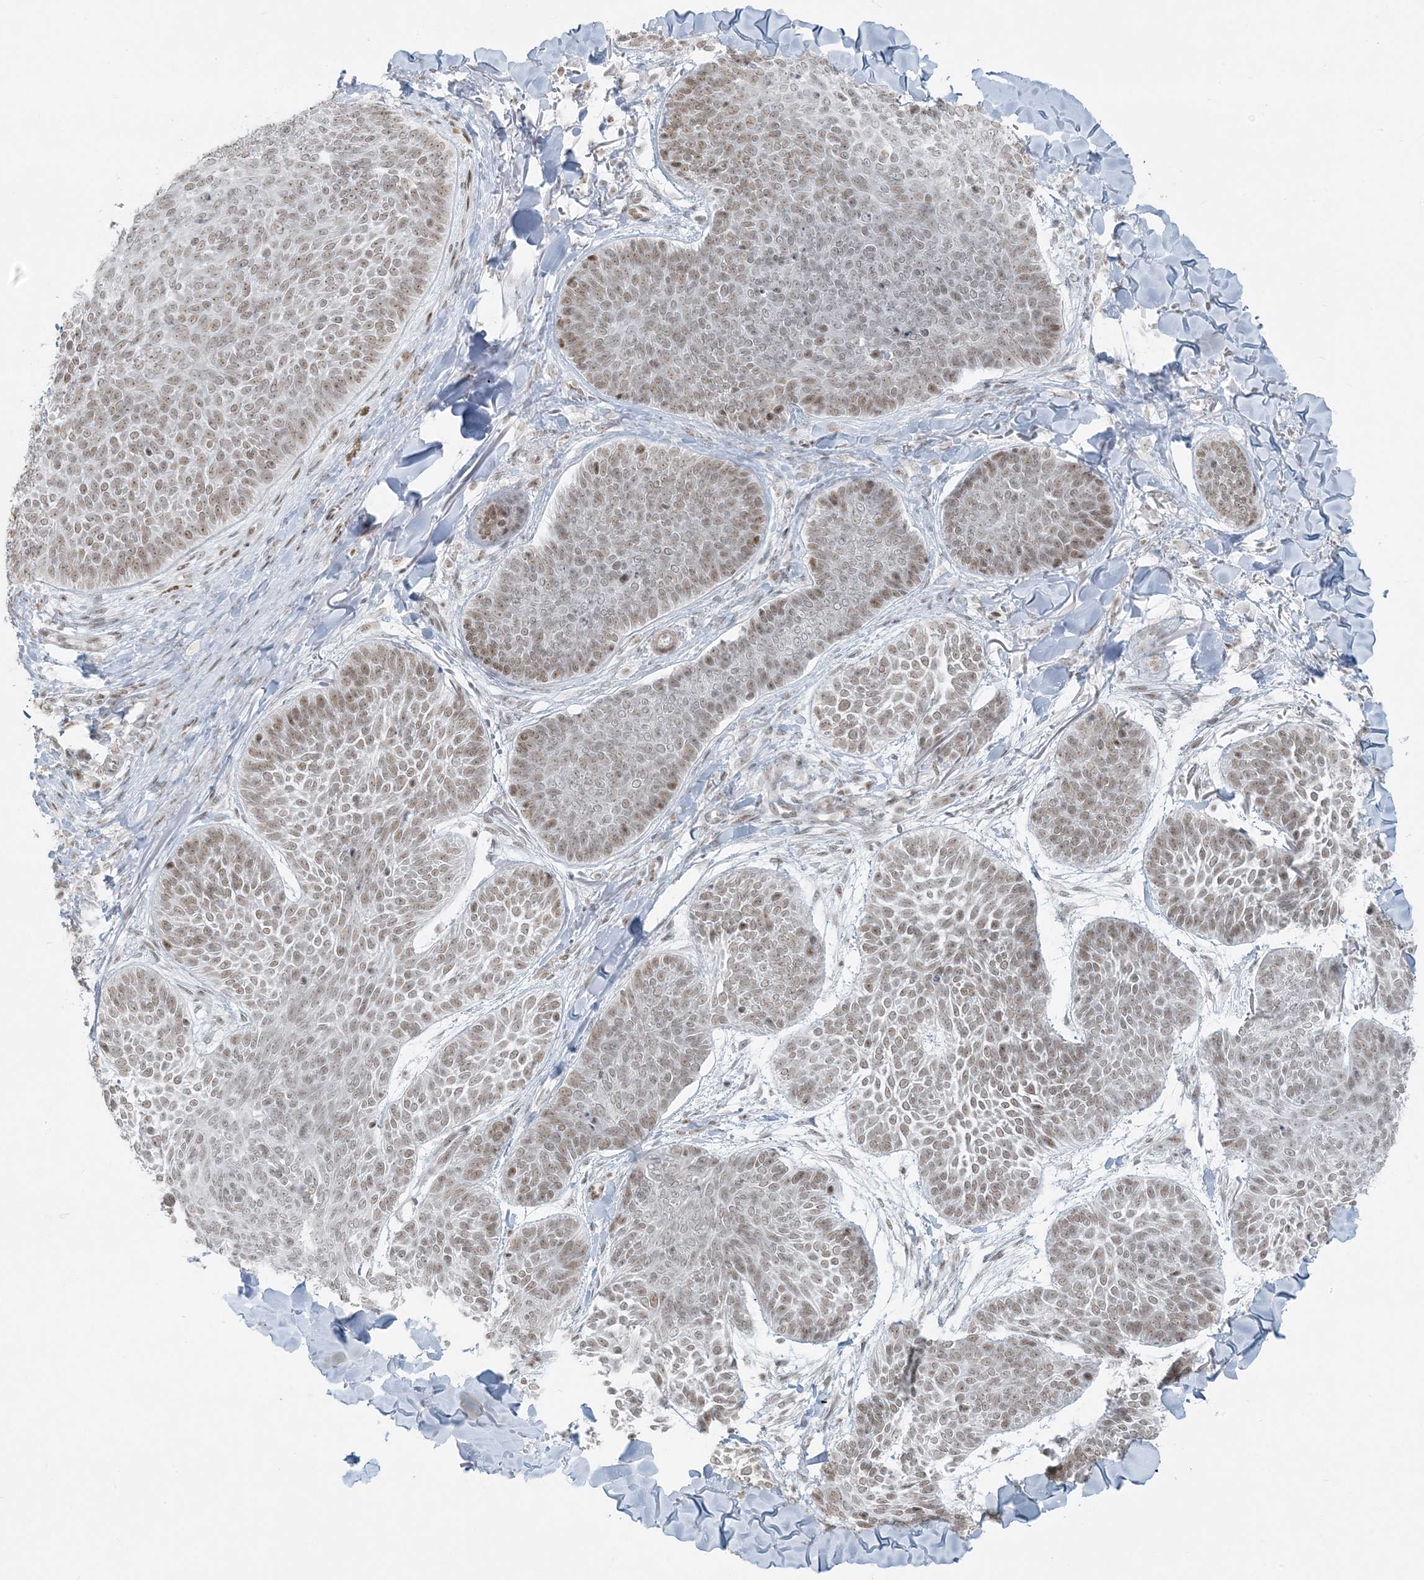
{"staining": {"intensity": "weak", "quantity": ">75%", "location": "nuclear"}, "tissue": "skin cancer", "cell_type": "Tumor cells", "image_type": "cancer", "snomed": [{"axis": "morphology", "description": "Basal cell carcinoma"}, {"axis": "topography", "description": "Skin"}], "caption": "Immunohistochemistry micrograph of neoplastic tissue: skin cancer (basal cell carcinoma) stained using immunohistochemistry (IHC) exhibits low levels of weak protein expression localized specifically in the nuclear of tumor cells, appearing as a nuclear brown color.", "gene": "ZNF787", "patient": {"sex": "male", "age": 85}}